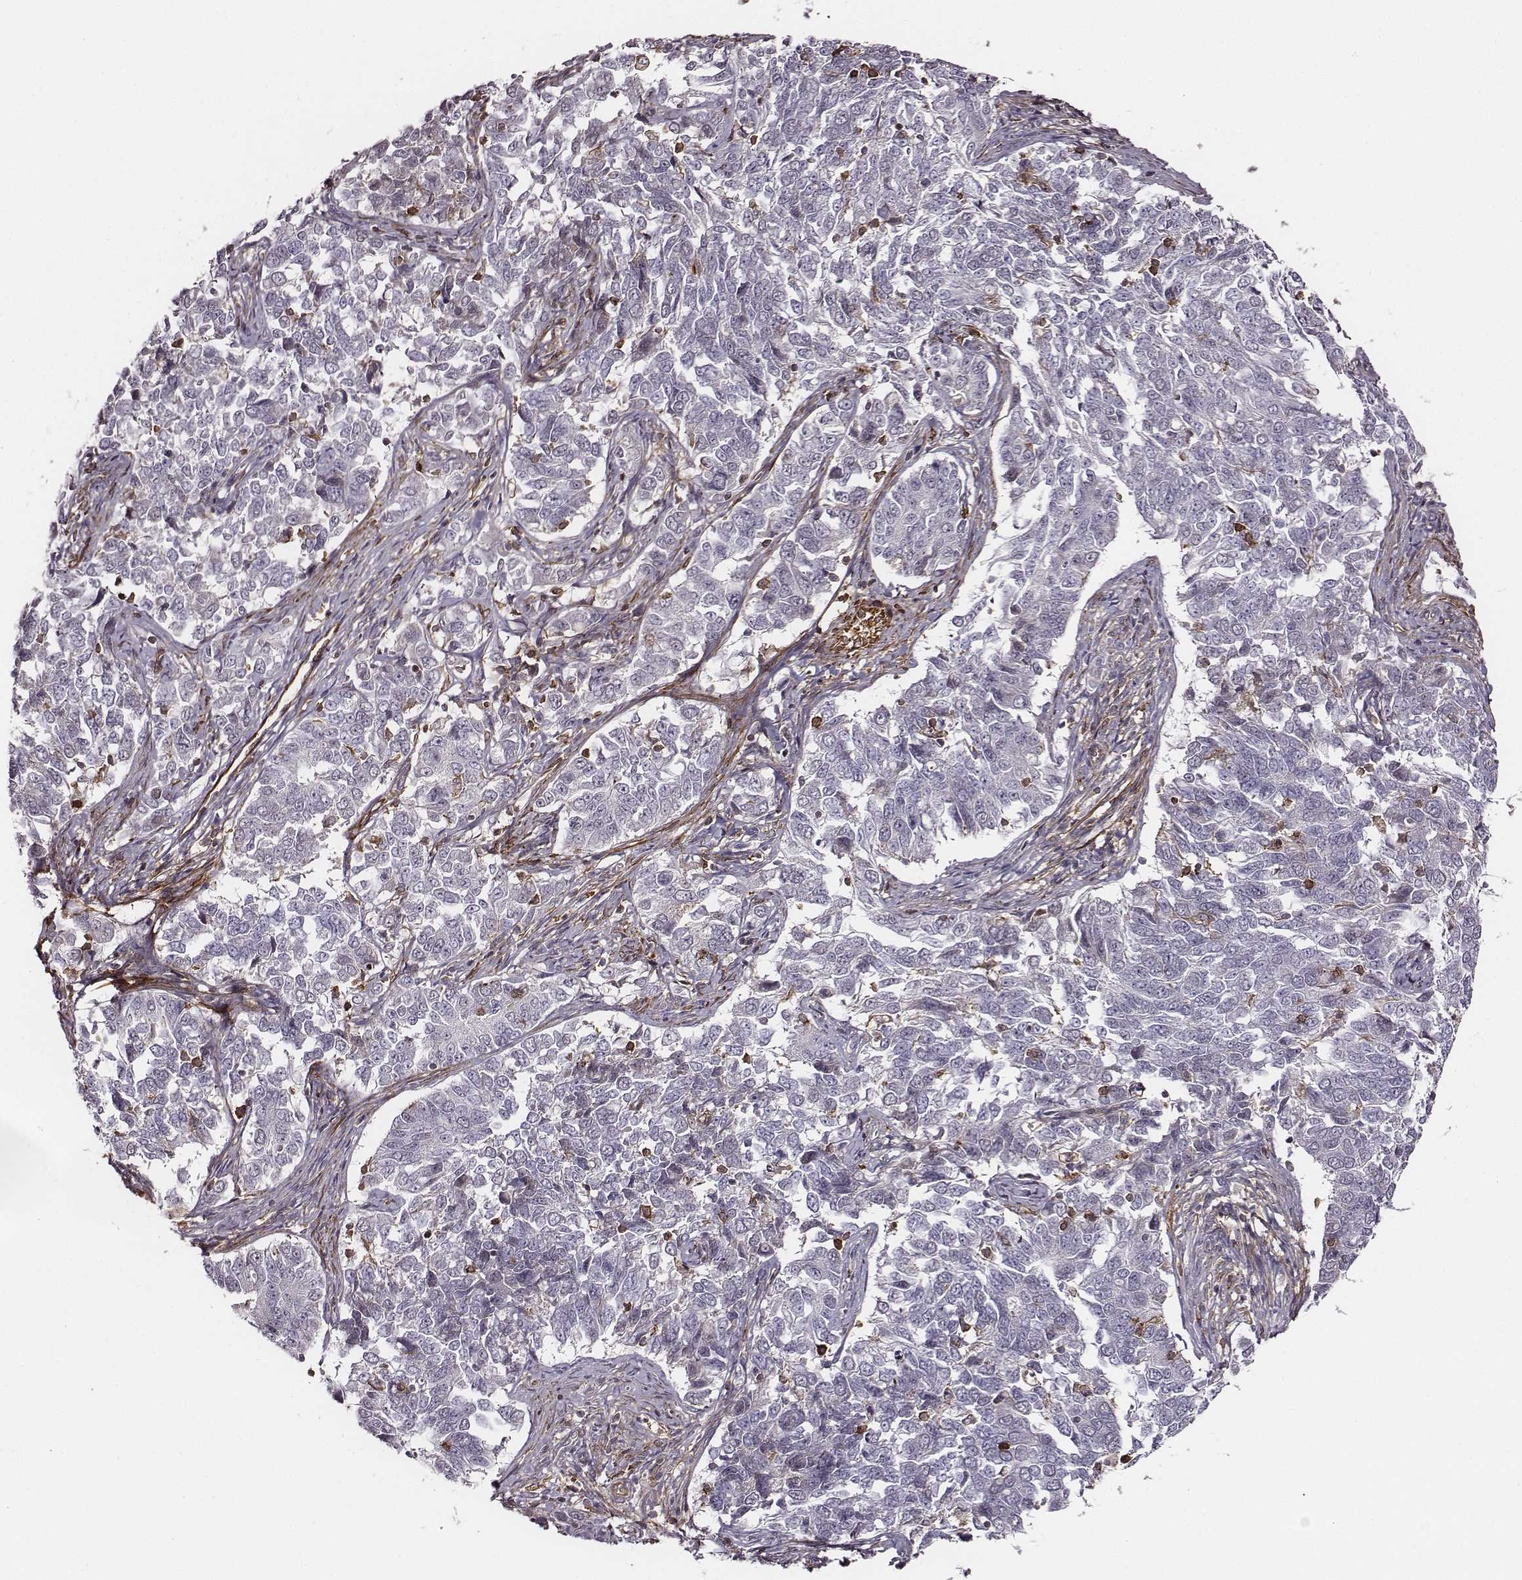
{"staining": {"intensity": "negative", "quantity": "none", "location": "none"}, "tissue": "endometrial cancer", "cell_type": "Tumor cells", "image_type": "cancer", "snomed": [{"axis": "morphology", "description": "Adenocarcinoma, NOS"}, {"axis": "topography", "description": "Endometrium"}], "caption": "Human adenocarcinoma (endometrial) stained for a protein using immunohistochemistry (IHC) demonstrates no positivity in tumor cells.", "gene": "ZYX", "patient": {"sex": "female", "age": 43}}